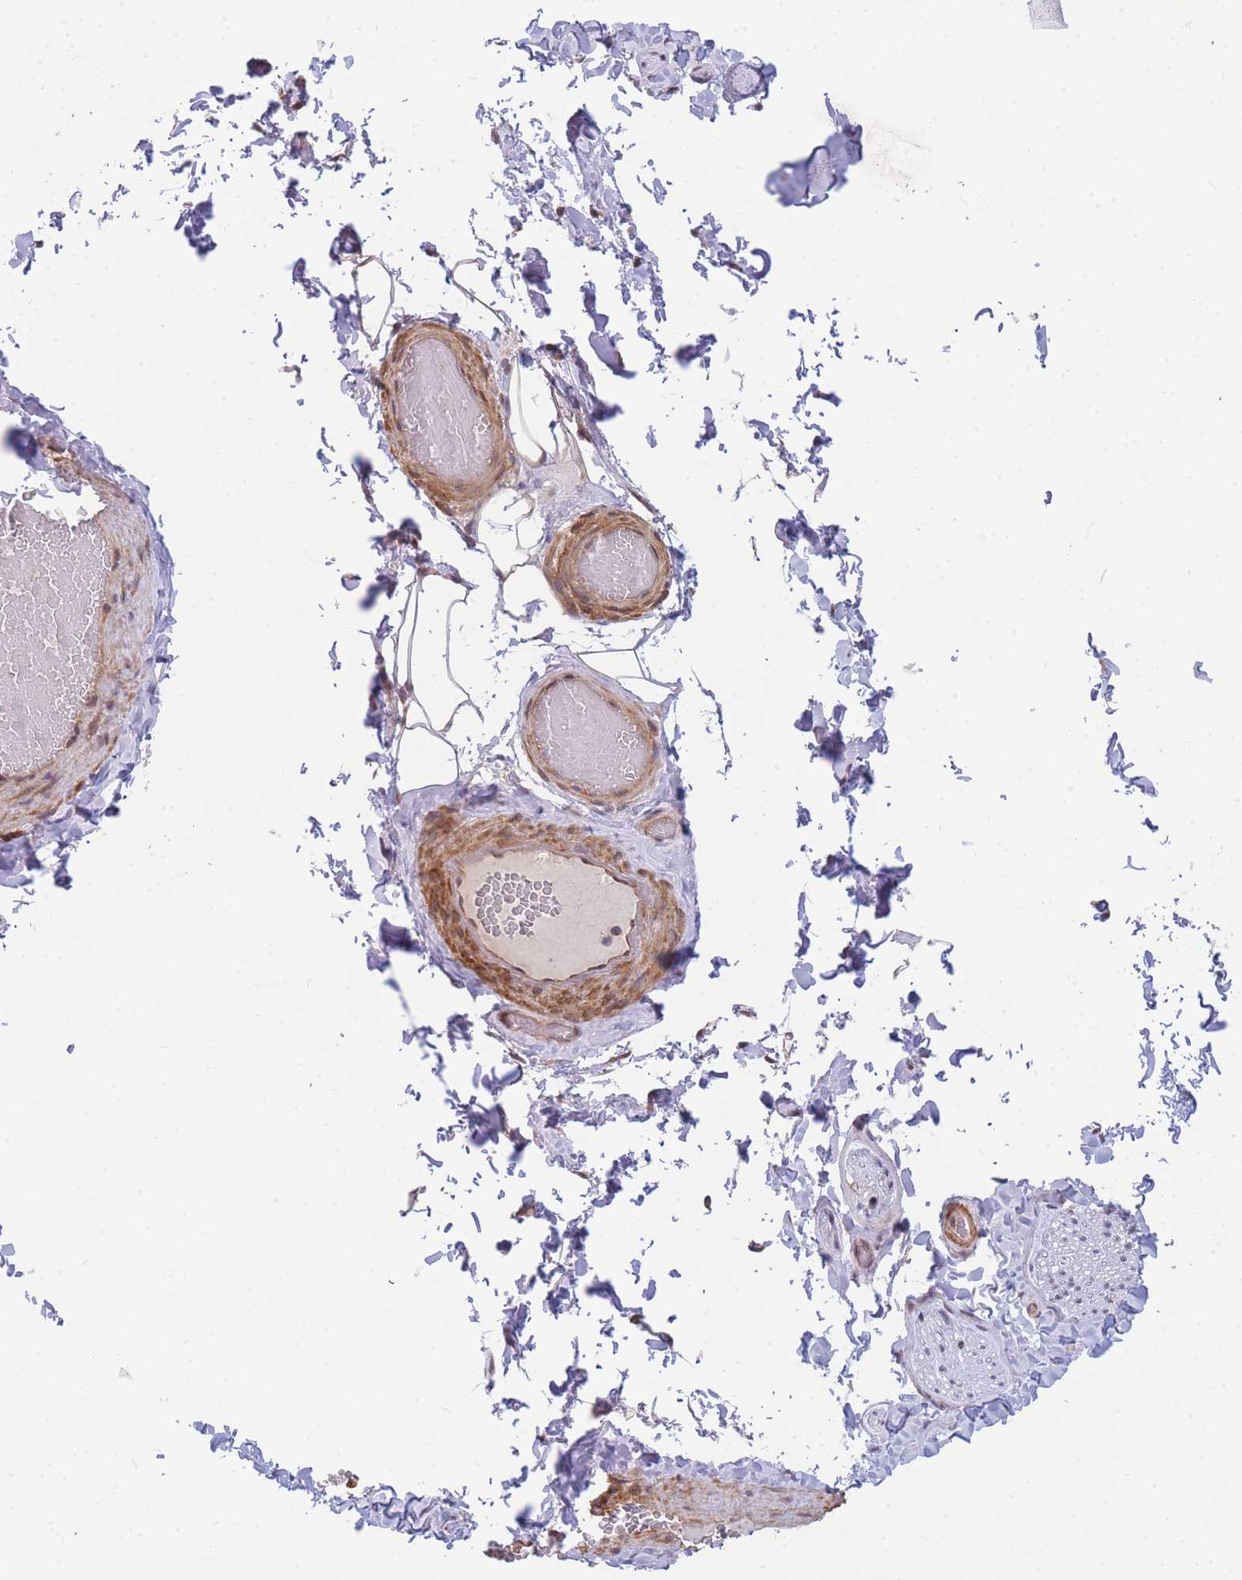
{"staining": {"intensity": "negative", "quantity": "none", "location": "none"}, "tissue": "adipose tissue", "cell_type": "Adipocytes", "image_type": "normal", "snomed": [{"axis": "morphology", "description": "Normal tissue, NOS"}, {"axis": "topography", "description": "Soft tissue"}, {"axis": "topography", "description": "Vascular tissue"}, {"axis": "topography", "description": "Peripheral nerve tissue"}], "caption": "A high-resolution histopathology image shows immunohistochemistry (IHC) staining of unremarkable adipose tissue, which exhibits no significant staining in adipocytes. (Stains: DAB IHC with hematoxylin counter stain, Microscopy: brightfield microscopy at high magnification).", "gene": "ENSG00000276345", "patient": {"sex": "male", "age": 32}}